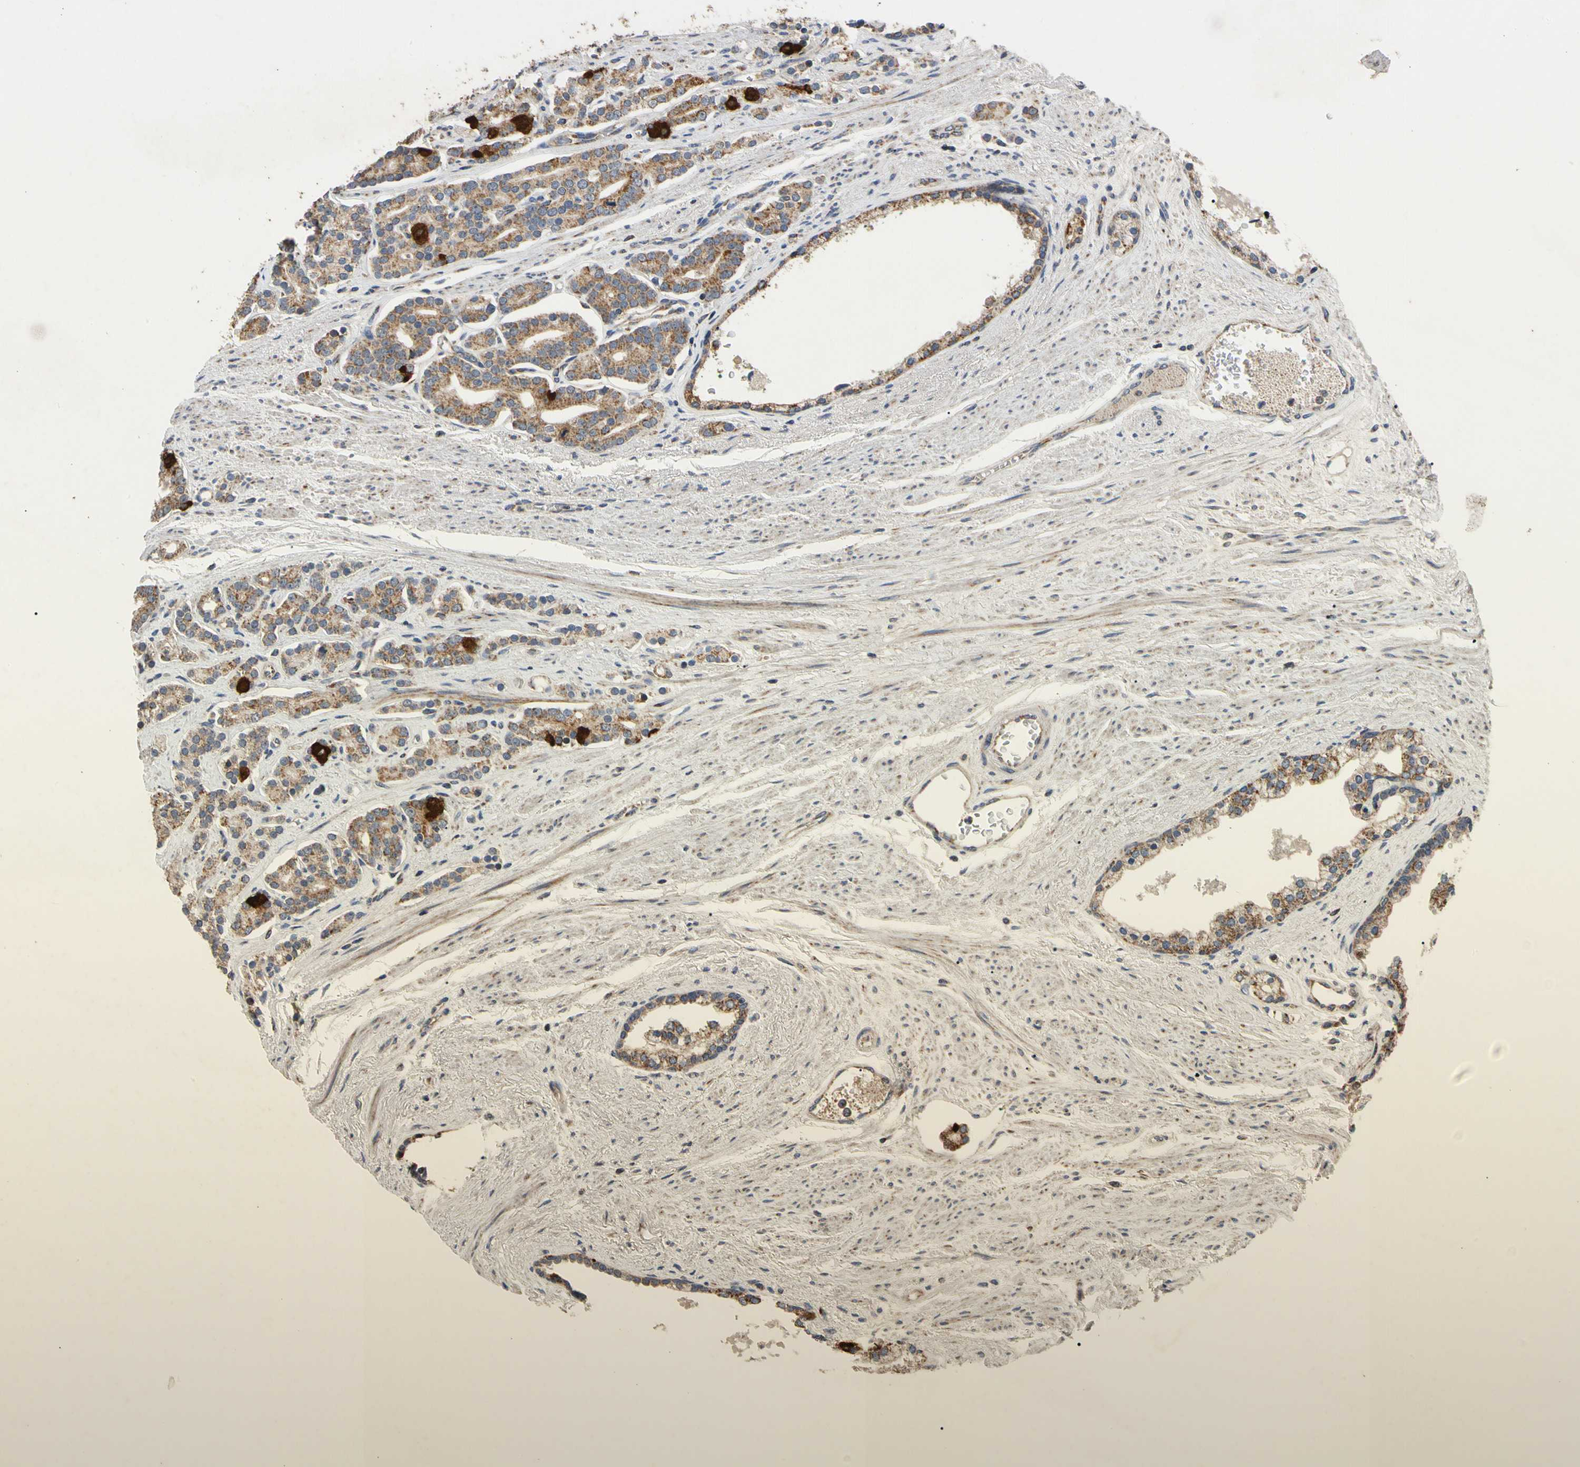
{"staining": {"intensity": "moderate", "quantity": ">75%", "location": "cytoplasmic/membranous"}, "tissue": "prostate cancer", "cell_type": "Tumor cells", "image_type": "cancer", "snomed": [{"axis": "morphology", "description": "Adenocarcinoma, Low grade"}, {"axis": "topography", "description": "Prostate"}], "caption": "DAB (3,3'-diaminobenzidine) immunohistochemical staining of adenocarcinoma (low-grade) (prostate) demonstrates moderate cytoplasmic/membranous protein expression in about >75% of tumor cells.", "gene": "GPD2", "patient": {"sex": "male", "age": 63}}